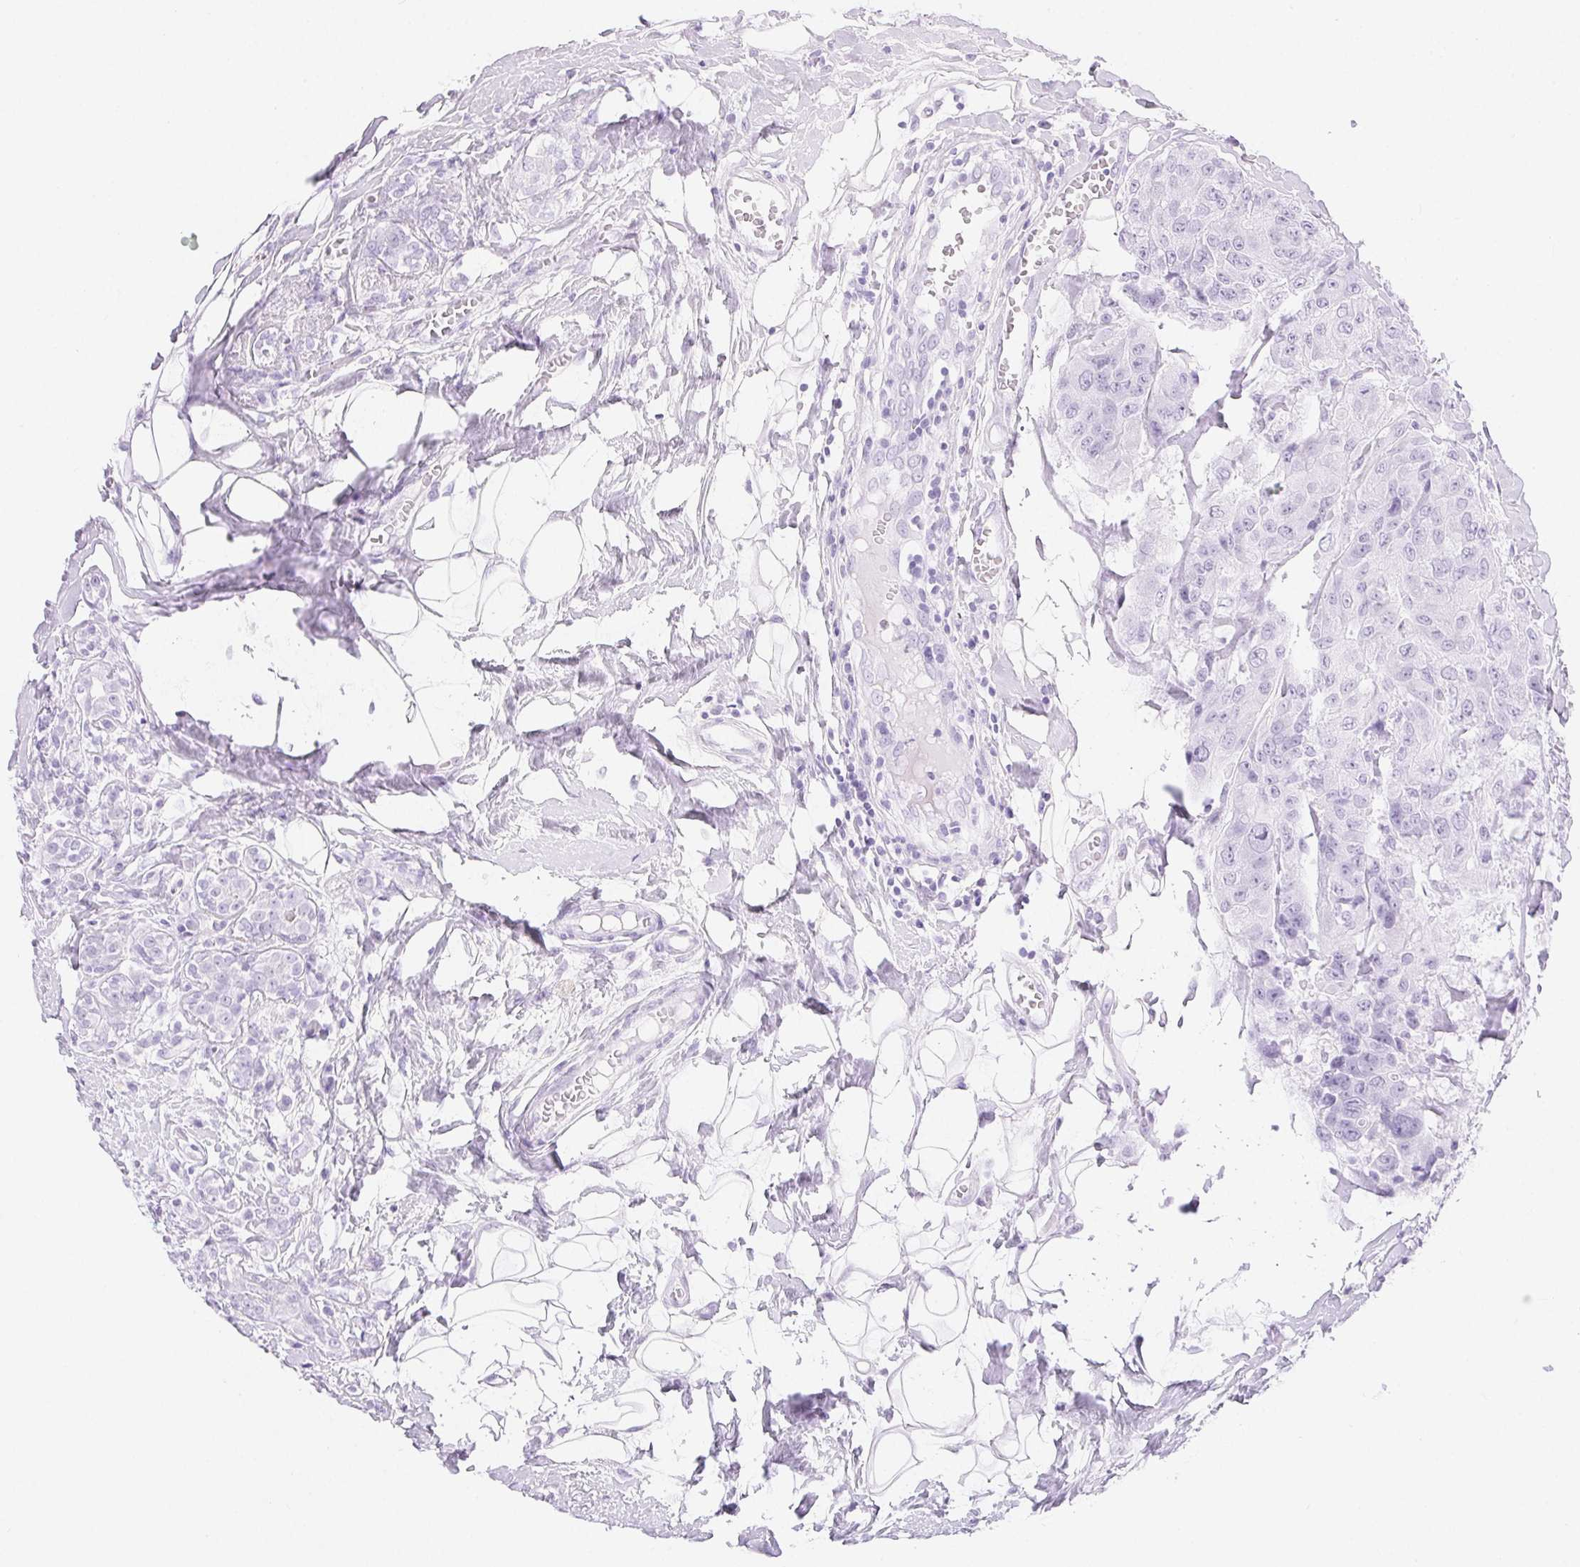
{"staining": {"intensity": "negative", "quantity": "none", "location": "none"}, "tissue": "breast cancer", "cell_type": "Tumor cells", "image_type": "cancer", "snomed": [{"axis": "morphology", "description": "Duct carcinoma"}, {"axis": "topography", "description": "Breast"}], "caption": "This is an immunohistochemistry (IHC) histopathology image of invasive ductal carcinoma (breast). There is no expression in tumor cells.", "gene": "CLDN16", "patient": {"sex": "female", "age": 43}}